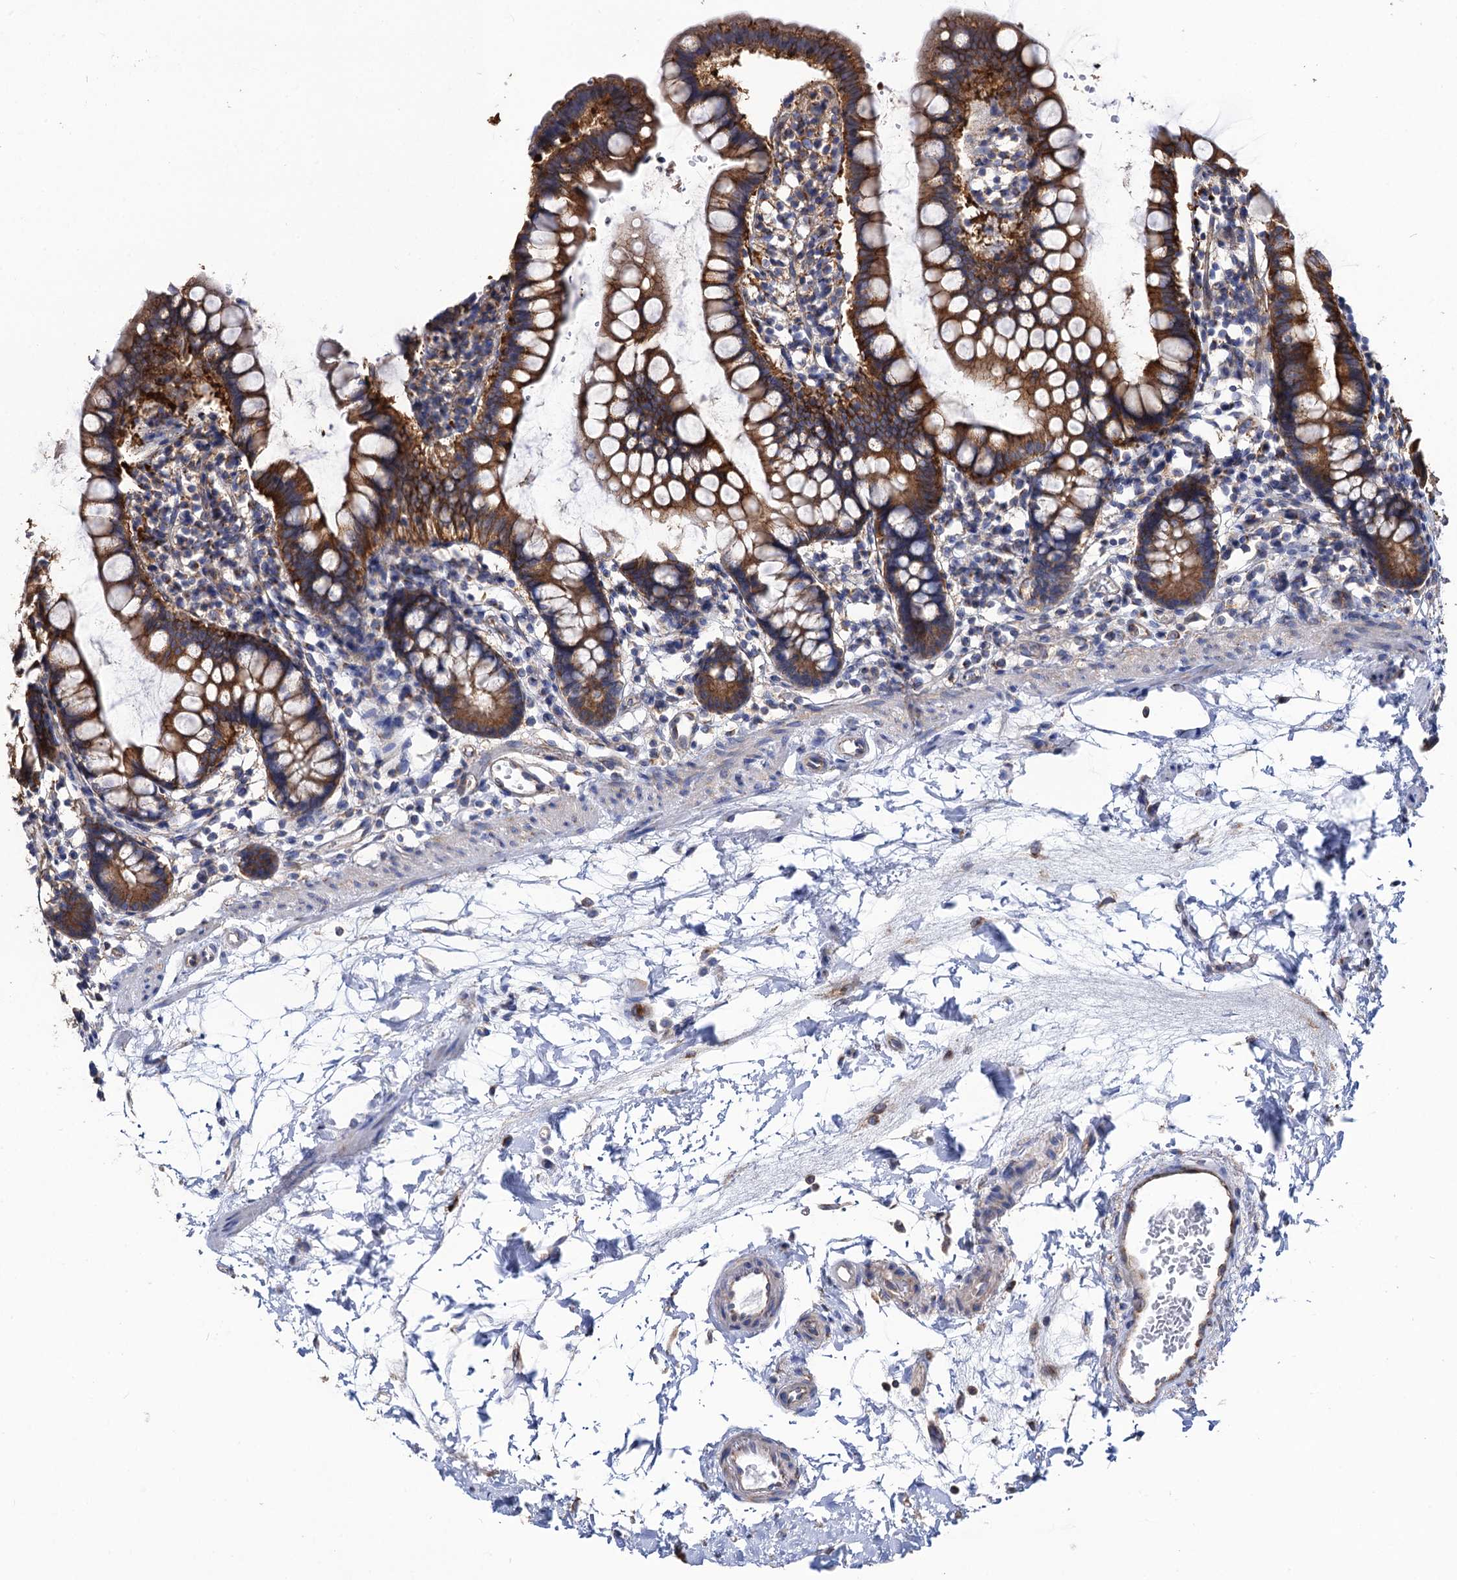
{"staining": {"intensity": "moderate", "quantity": ">75%", "location": "cytoplasmic/membranous"}, "tissue": "small intestine", "cell_type": "Glandular cells", "image_type": "normal", "snomed": [{"axis": "morphology", "description": "Normal tissue, NOS"}, {"axis": "topography", "description": "Small intestine"}], "caption": "Immunohistochemistry histopathology image of normal small intestine stained for a protein (brown), which exhibits medium levels of moderate cytoplasmic/membranous staining in approximately >75% of glandular cells.", "gene": "DYDC1", "patient": {"sex": "female", "age": 84}}